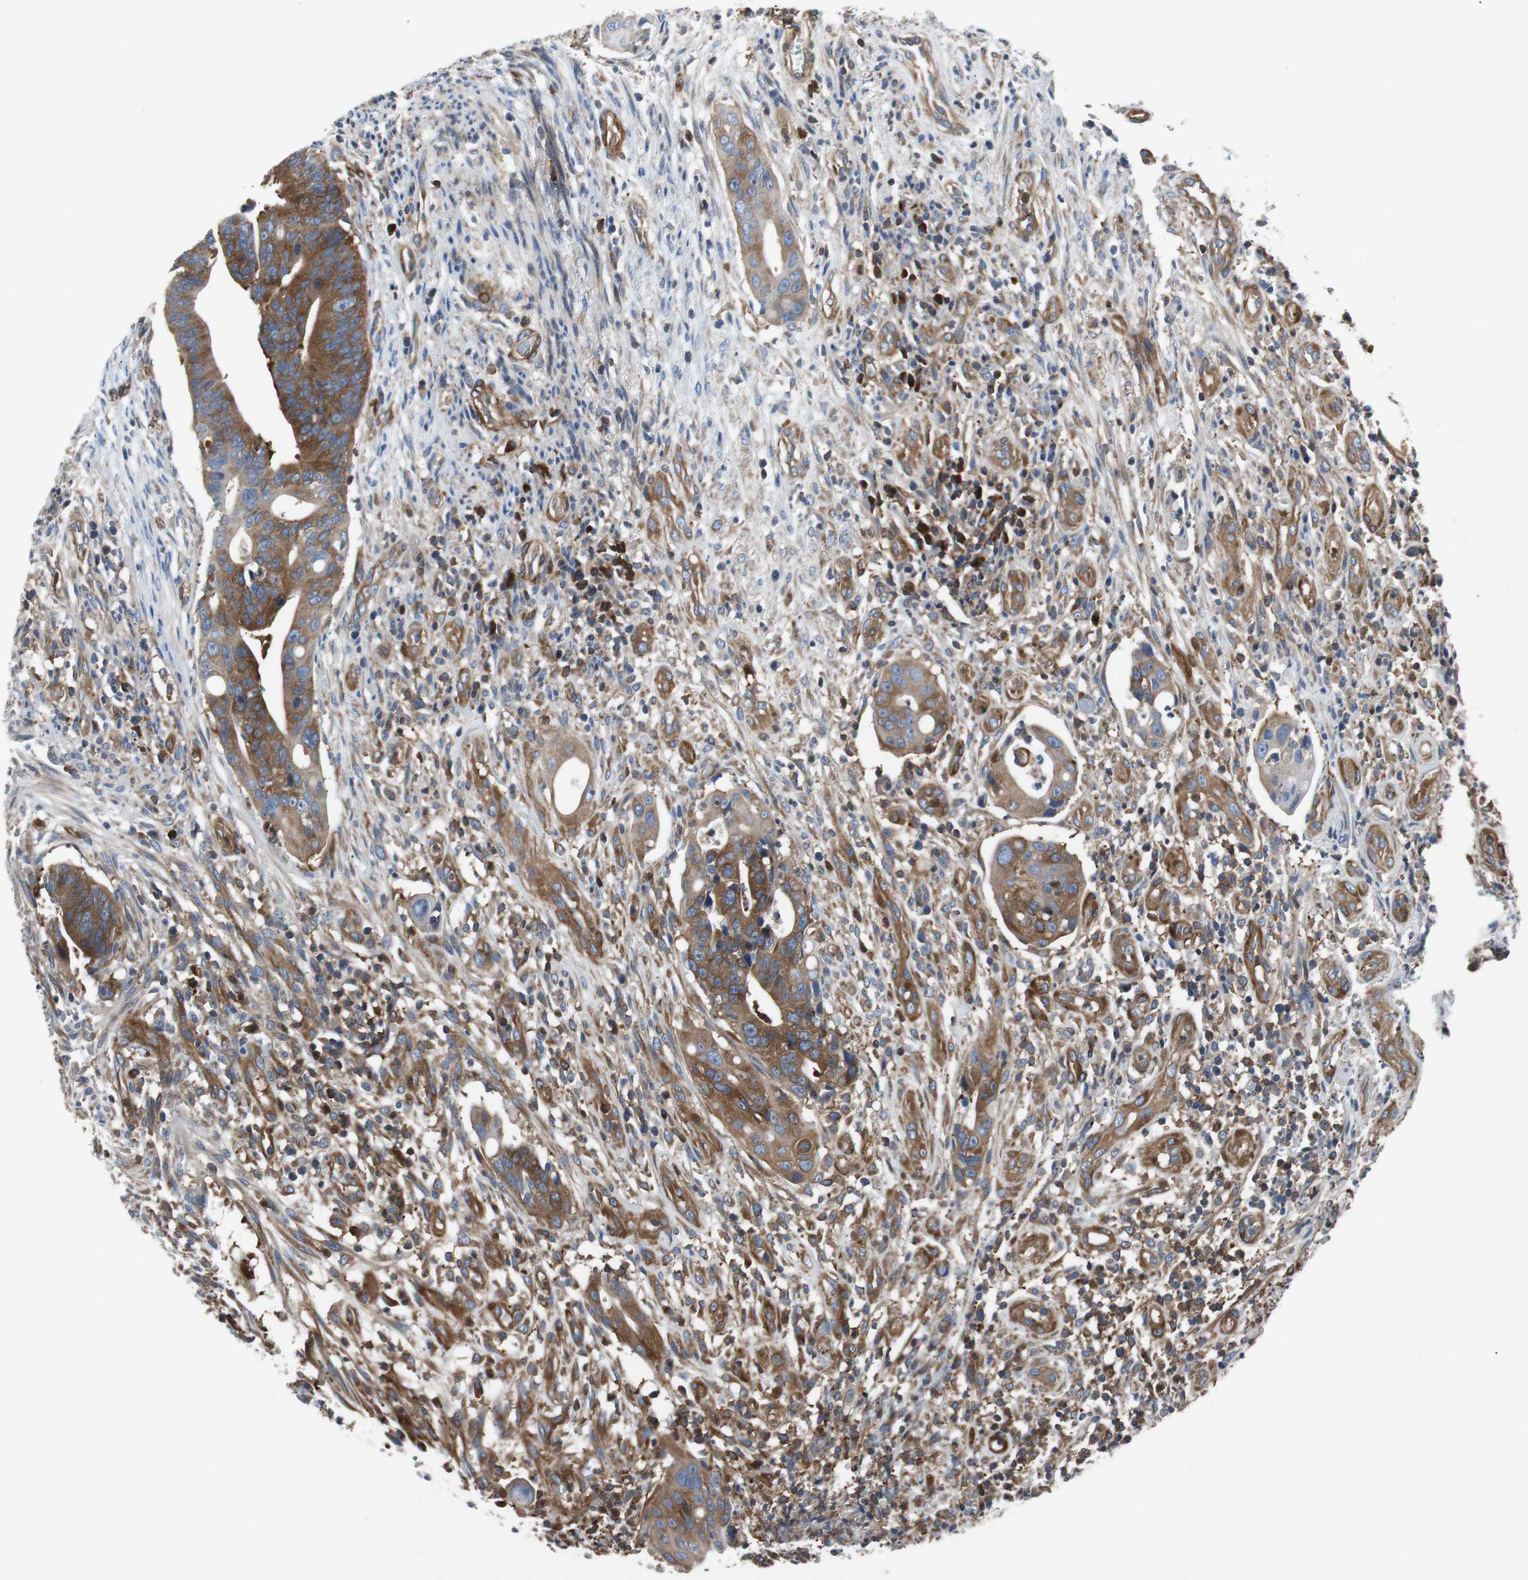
{"staining": {"intensity": "strong", "quantity": ">75%", "location": "cytoplasmic/membranous"}, "tissue": "colorectal cancer", "cell_type": "Tumor cells", "image_type": "cancer", "snomed": [{"axis": "morphology", "description": "Adenocarcinoma, NOS"}, {"axis": "topography", "description": "Colon"}], "caption": "A brown stain shows strong cytoplasmic/membranous positivity of a protein in colorectal cancer tumor cells.", "gene": "GYS1", "patient": {"sex": "female", "age": 57}}